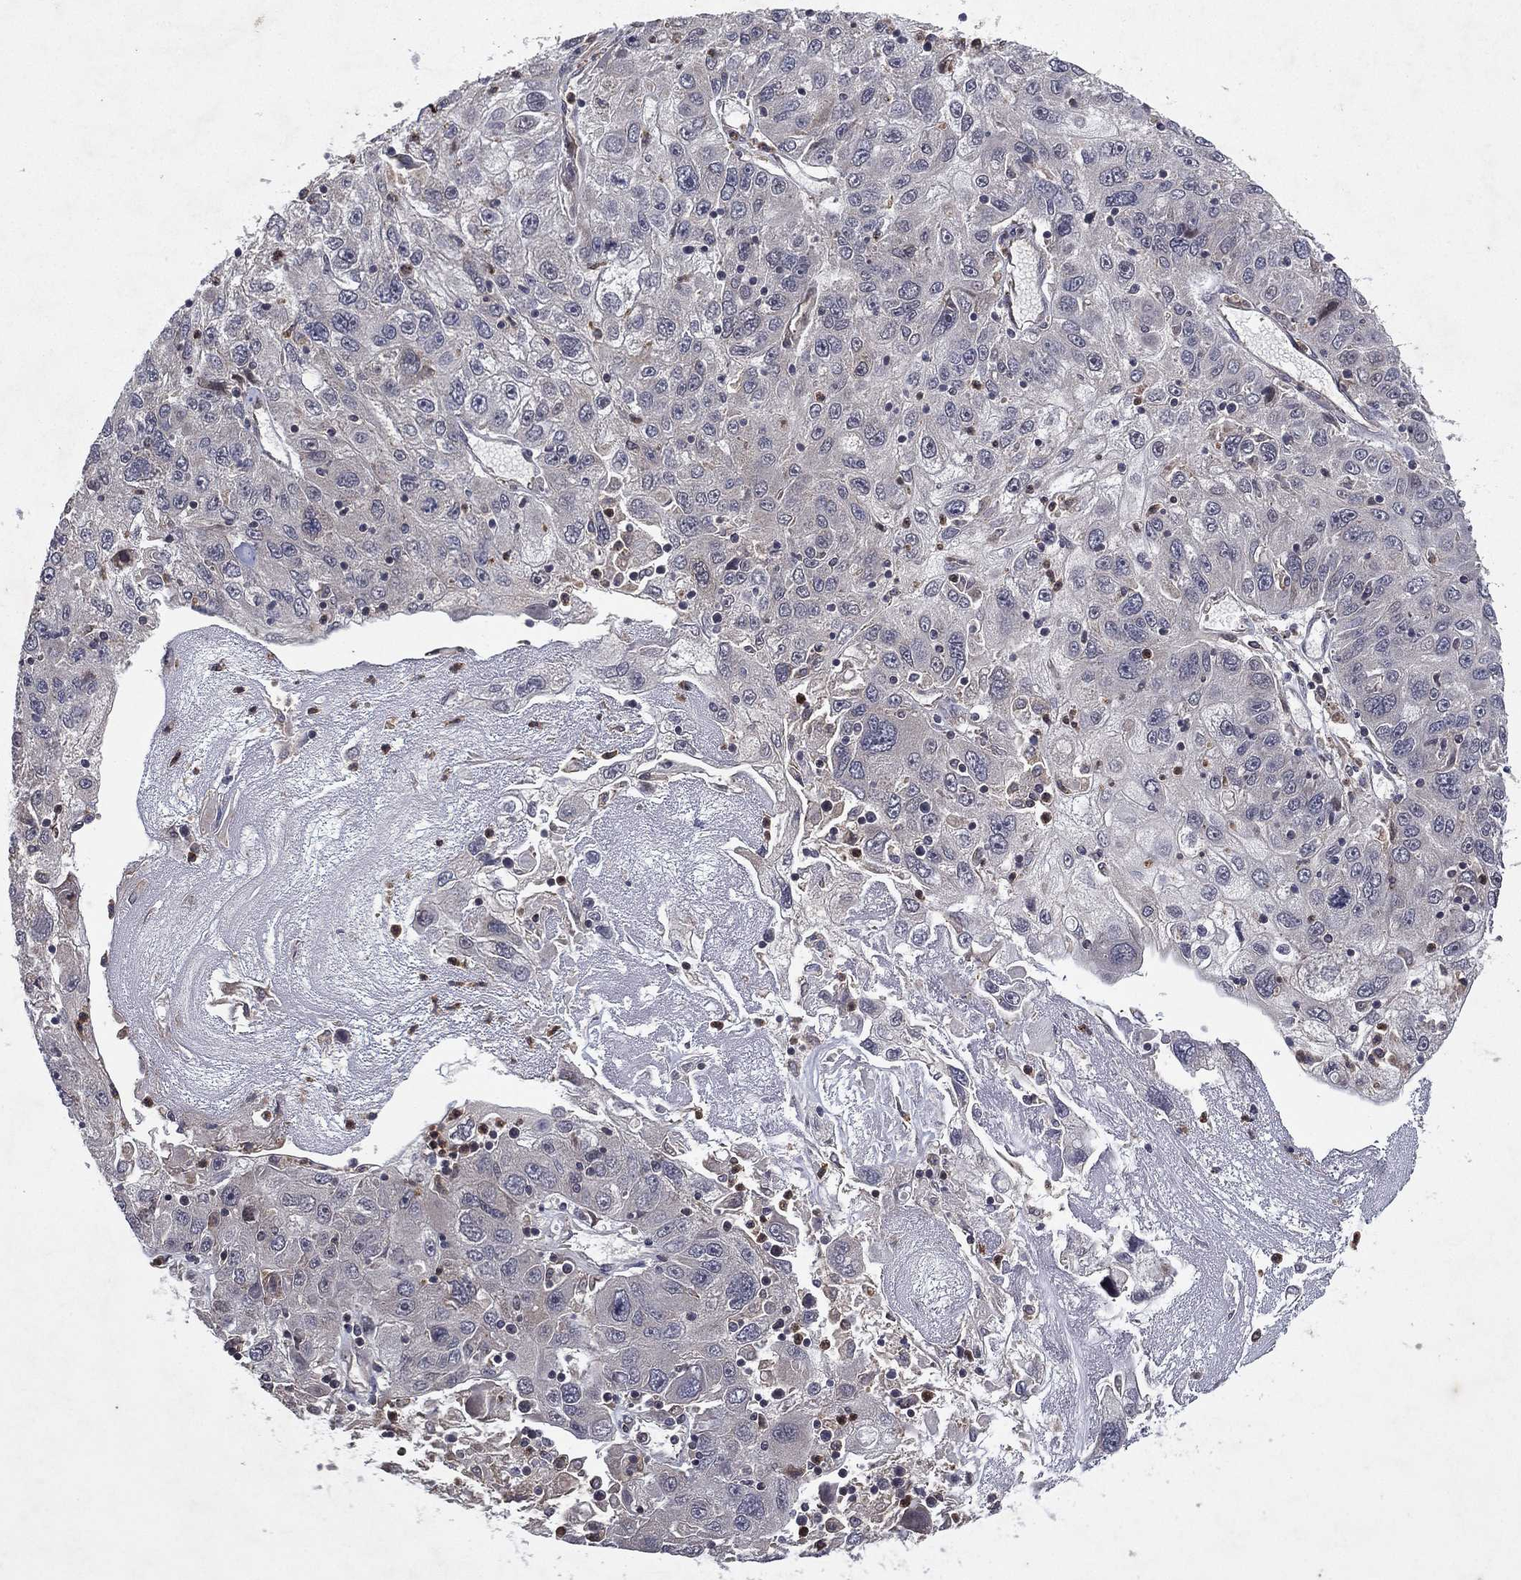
{"staining": {"intensity": "negative", "quantity": "none", "location": "none"}, "tissue": "stomach cancer", "cell_type": "Tumor cells", "image_type": "cancer", "snomed": [{"axis": "morphology", "description": "Adenocarcinoma, NOS"}, {"axis": "topography", "description": "Stomach"}], "caption": "Immunohistochemistry (IHC) micrograph of neoplastic tissue: stomach adenocarcinoma stained with DAB reveals no significant protein expression in tumor cells.", "gene": "ATG4B", "patient": {"sex": "male", "age": 56}}